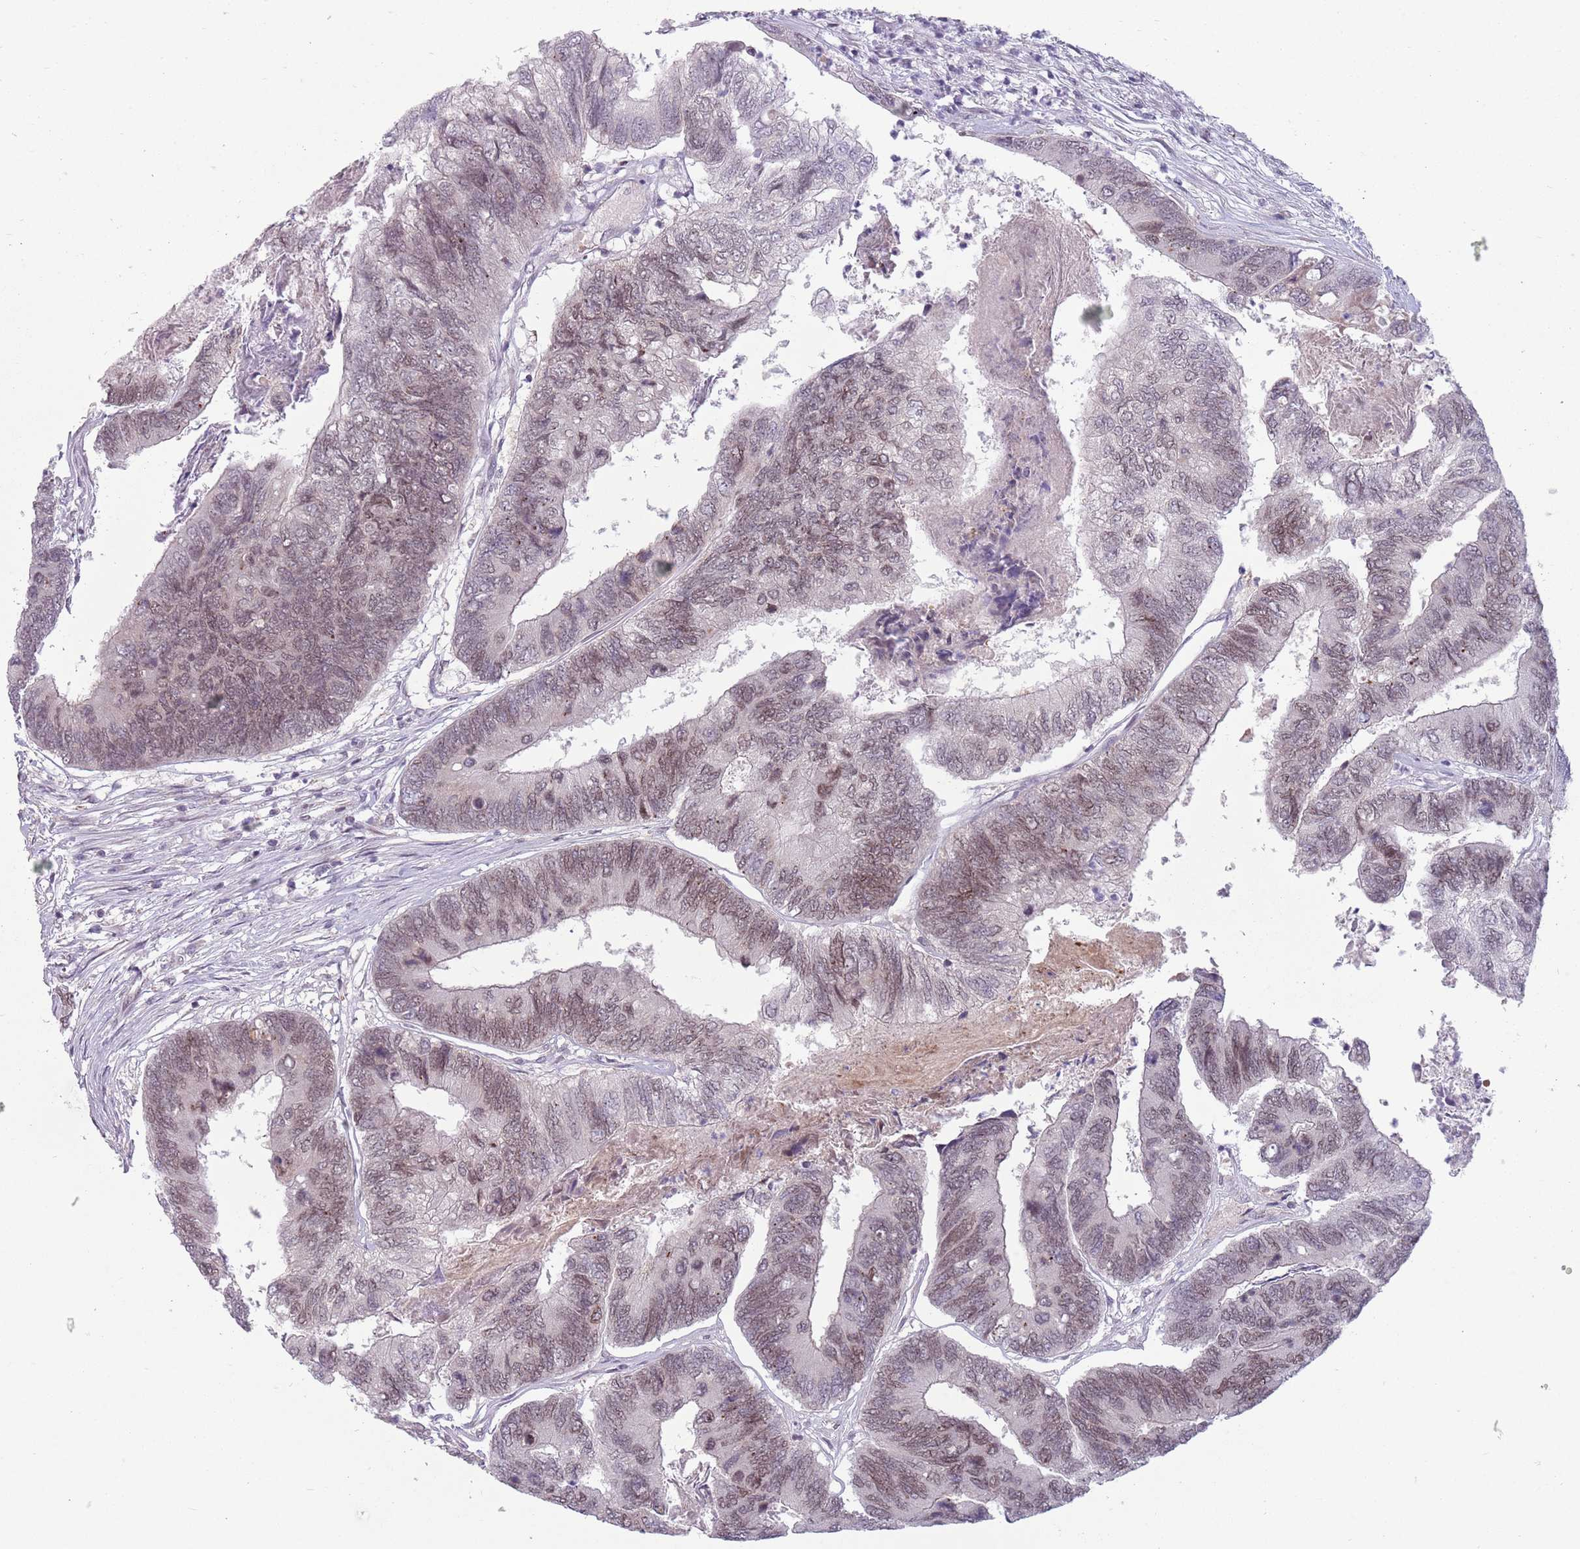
{"staining": {"intensity": "moderate", "quantity": "25%-75%", "location": "nuclear"}, "tissue": "colorectal cancer", "cell_type": "Tumor cells", "image_type": "cancer", "snomed": [{"axis": "morphology", "description": "Adenocarcinoma, NOS"}, {"axis": "topography", "description": "Colon"}], "caption": "Colorectal cancer (adenocarcinoma) stained with a protein marker reveals moderate staining in tumor cells.", "gene": "ZNF574", "patient": {"sex": "female", "age": 67}}